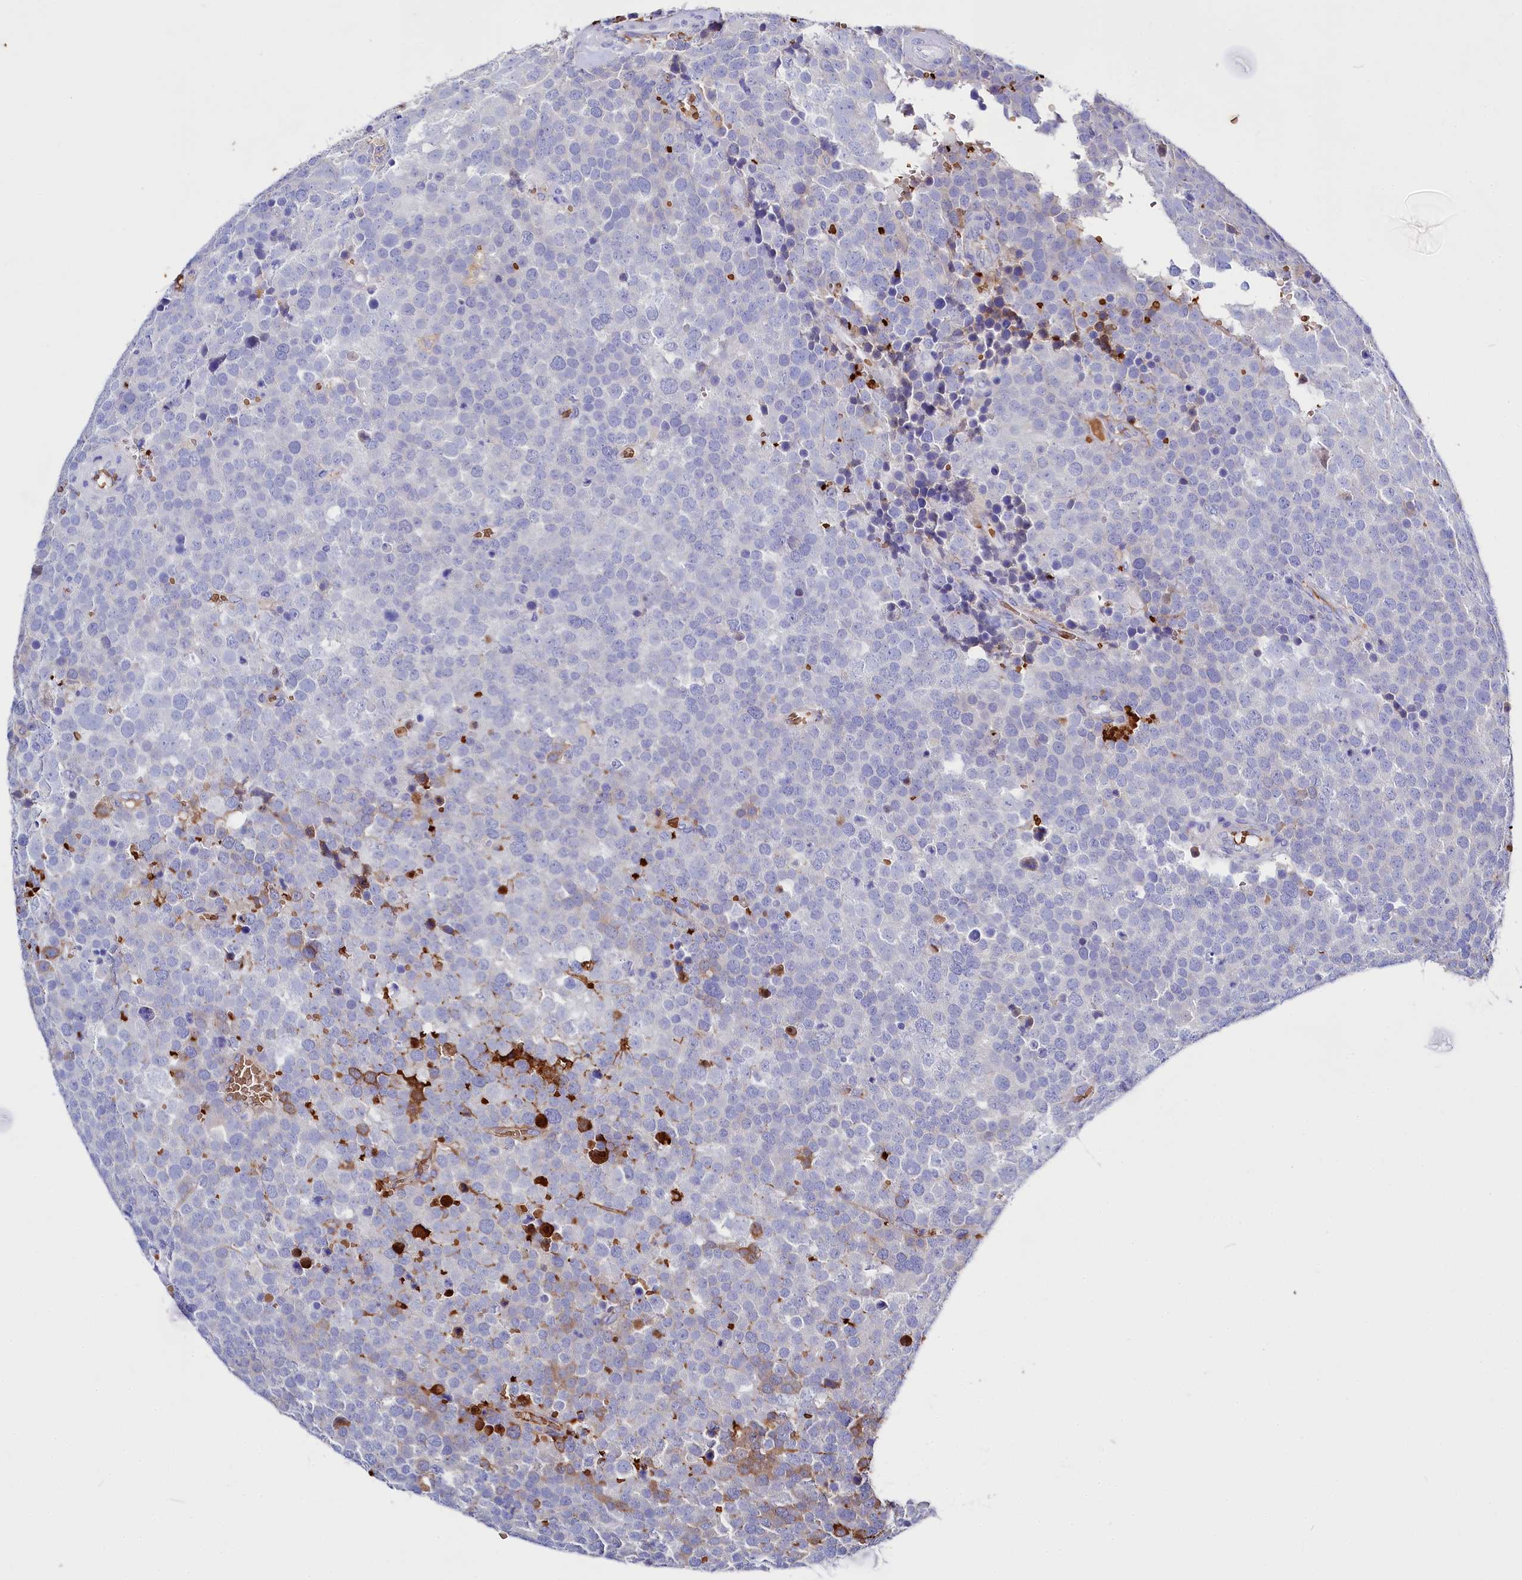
{"staining": {"intensity": "moderate", "quantity": "<25%", "location": "cytoplasmic/membranous"}, "tissue": "testis cancer", "cell_type": "Tumor cells", "image_type": "cancer", "snomed": [{"axis": "morphology", "description": "Seminoma, NOS"}, {"axis": "topography", "description": "Testis"}], "caption": "Testis seminoma stained with a protein marker displays moderate staining in tumor cells.", "gene": "RPUSD3", "patient": {"sex": "male", "age": 71}}